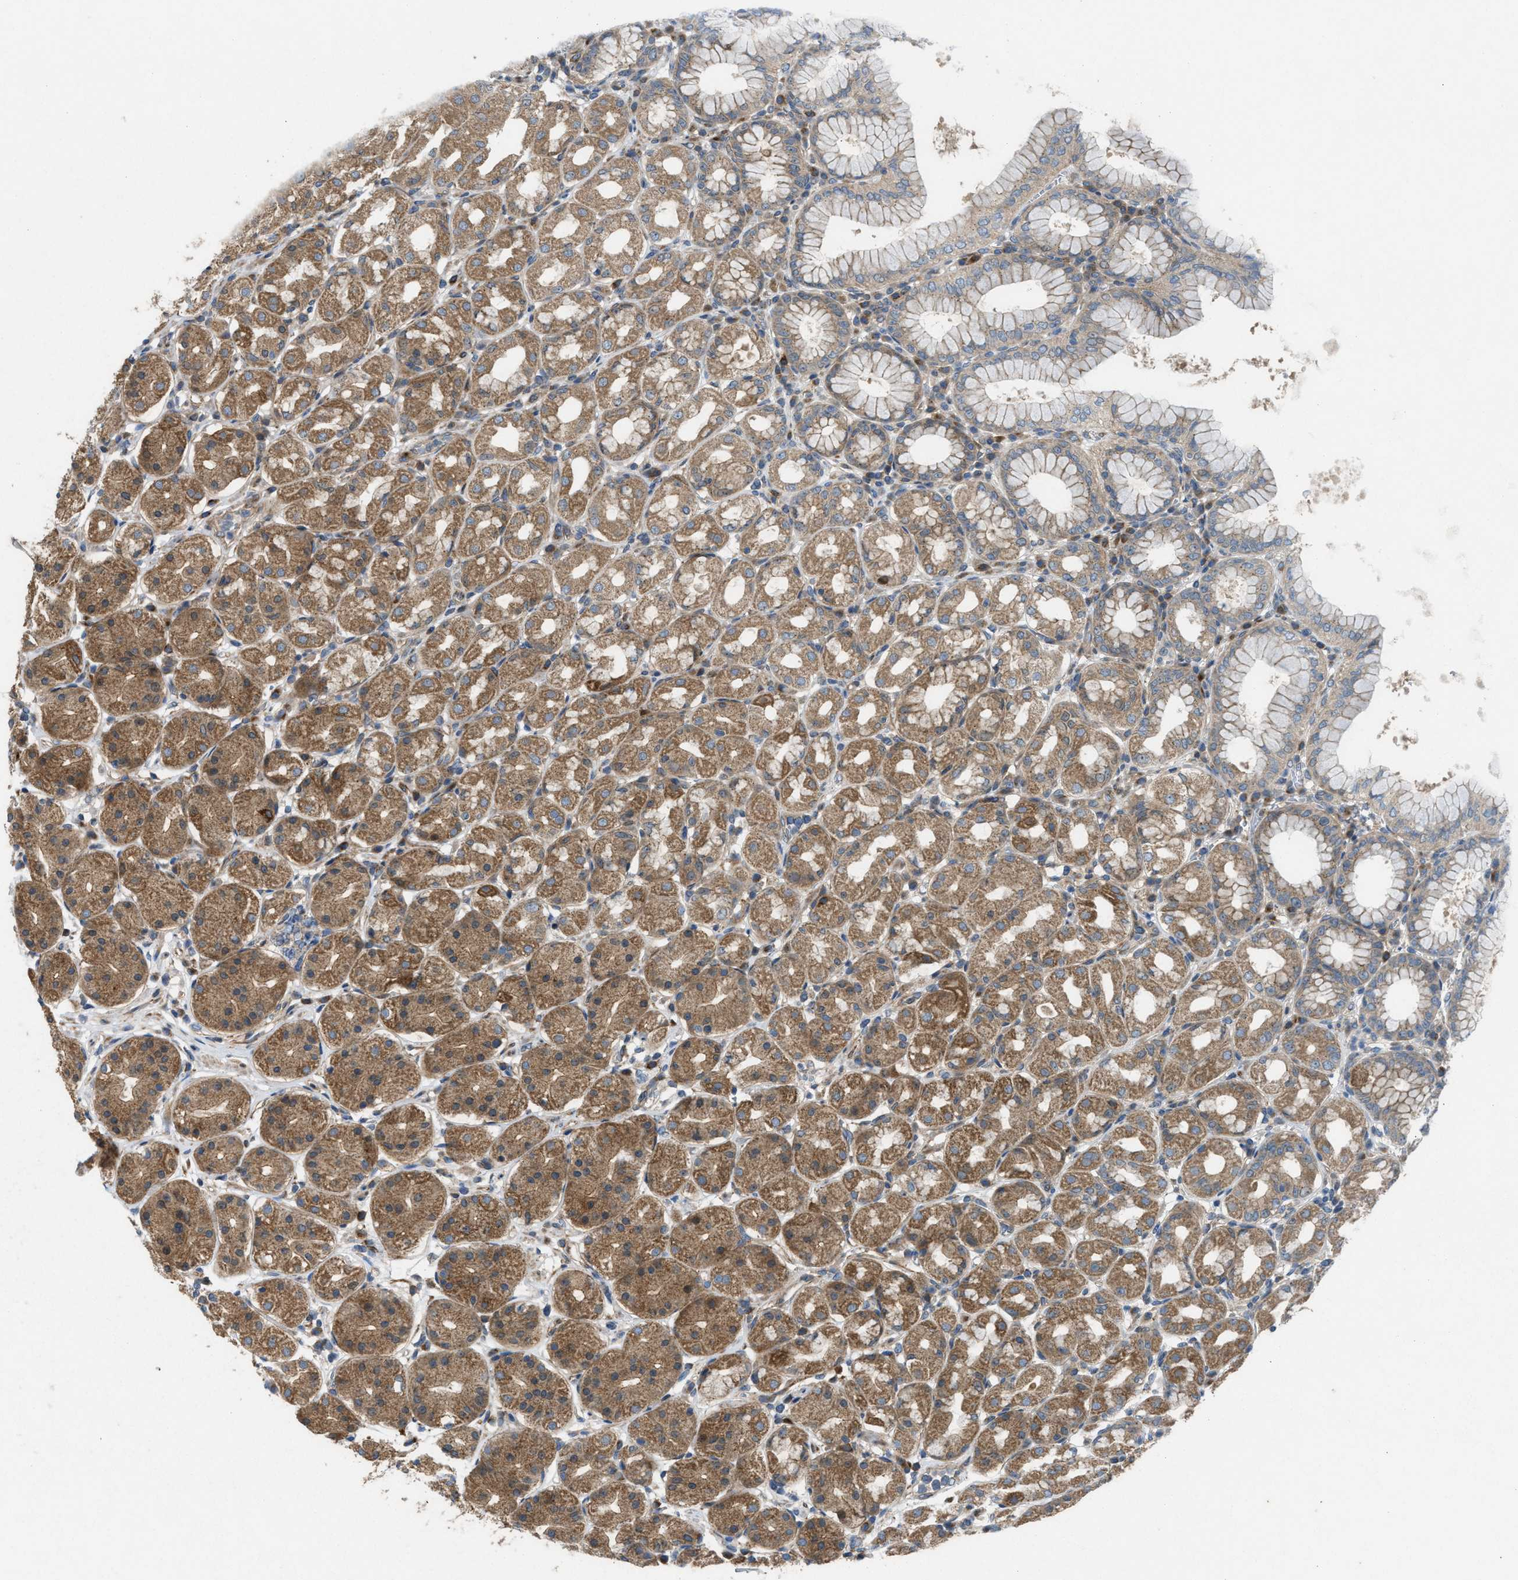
{"staining": {"intensity": "moderate", "quantity": "25%-75%", "location": "cytoplasmic/membranous"}, "tissue": "stomach", "cell_type": "Glandular cells", "image_type": "normal", "snomed": [{"axis": "morphology", "description": "Normal tissue, NOS"}, {"axis": "topography", "description": "Stomach"}, {"axis": "topography", "description": "Stomach, lower"}], "caption": "Benign stomach reveals moderate cytoplasmic/membranous staining in approximately 25%-75% of glandular cells, visualized by immunohistochemistry. The protein of interest is stained brown, and the nuclei are stained in blue (DAB IHC with brightfield microscopy, high magnification).", "gene": "CYB5D1", "patient": {"sex": "female", "age": 56}}